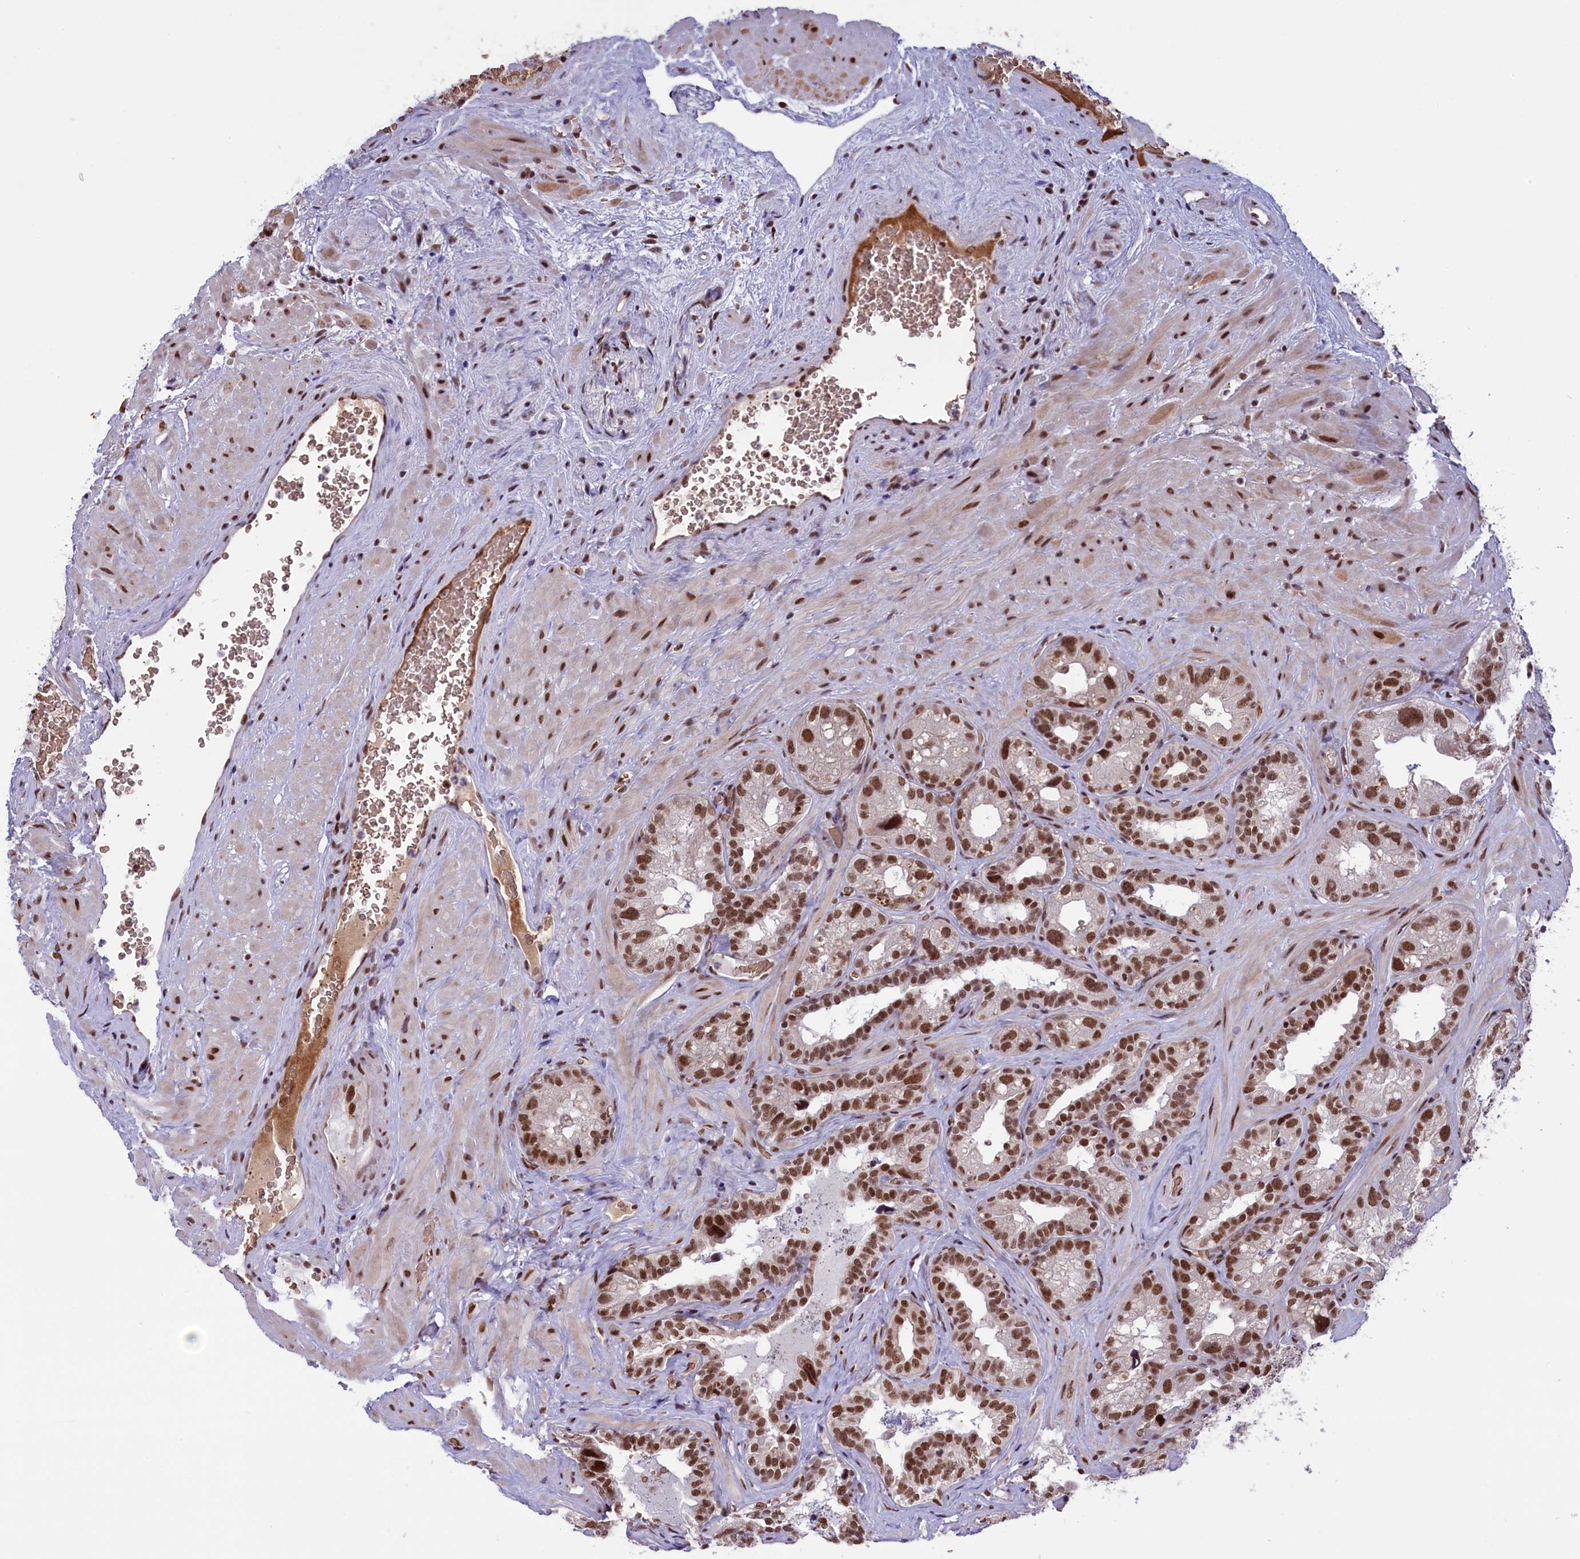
{"staining": {"intensity": "moderate", "quantity": ">75%", "location": "nuclear"}, "tissue": "seminal vesicle", "cell_type": "Glandular cells", "image_type": "normal", "snomed": [{"axis": "morphology", "description": "Normal tissue, NOS"}, {"axis": "topography", "description": "Seminal veicle"}, {"axis": "topography", "description": "Peripheral nerve tissue"}], "caption": "Protein staining of benign seminal vesicle reveals moderate nuclear positivity in approximately >75% of glandular cells.", "gene": "MPHOSPH8", "patient": {"sex": "male", "age": 67}}